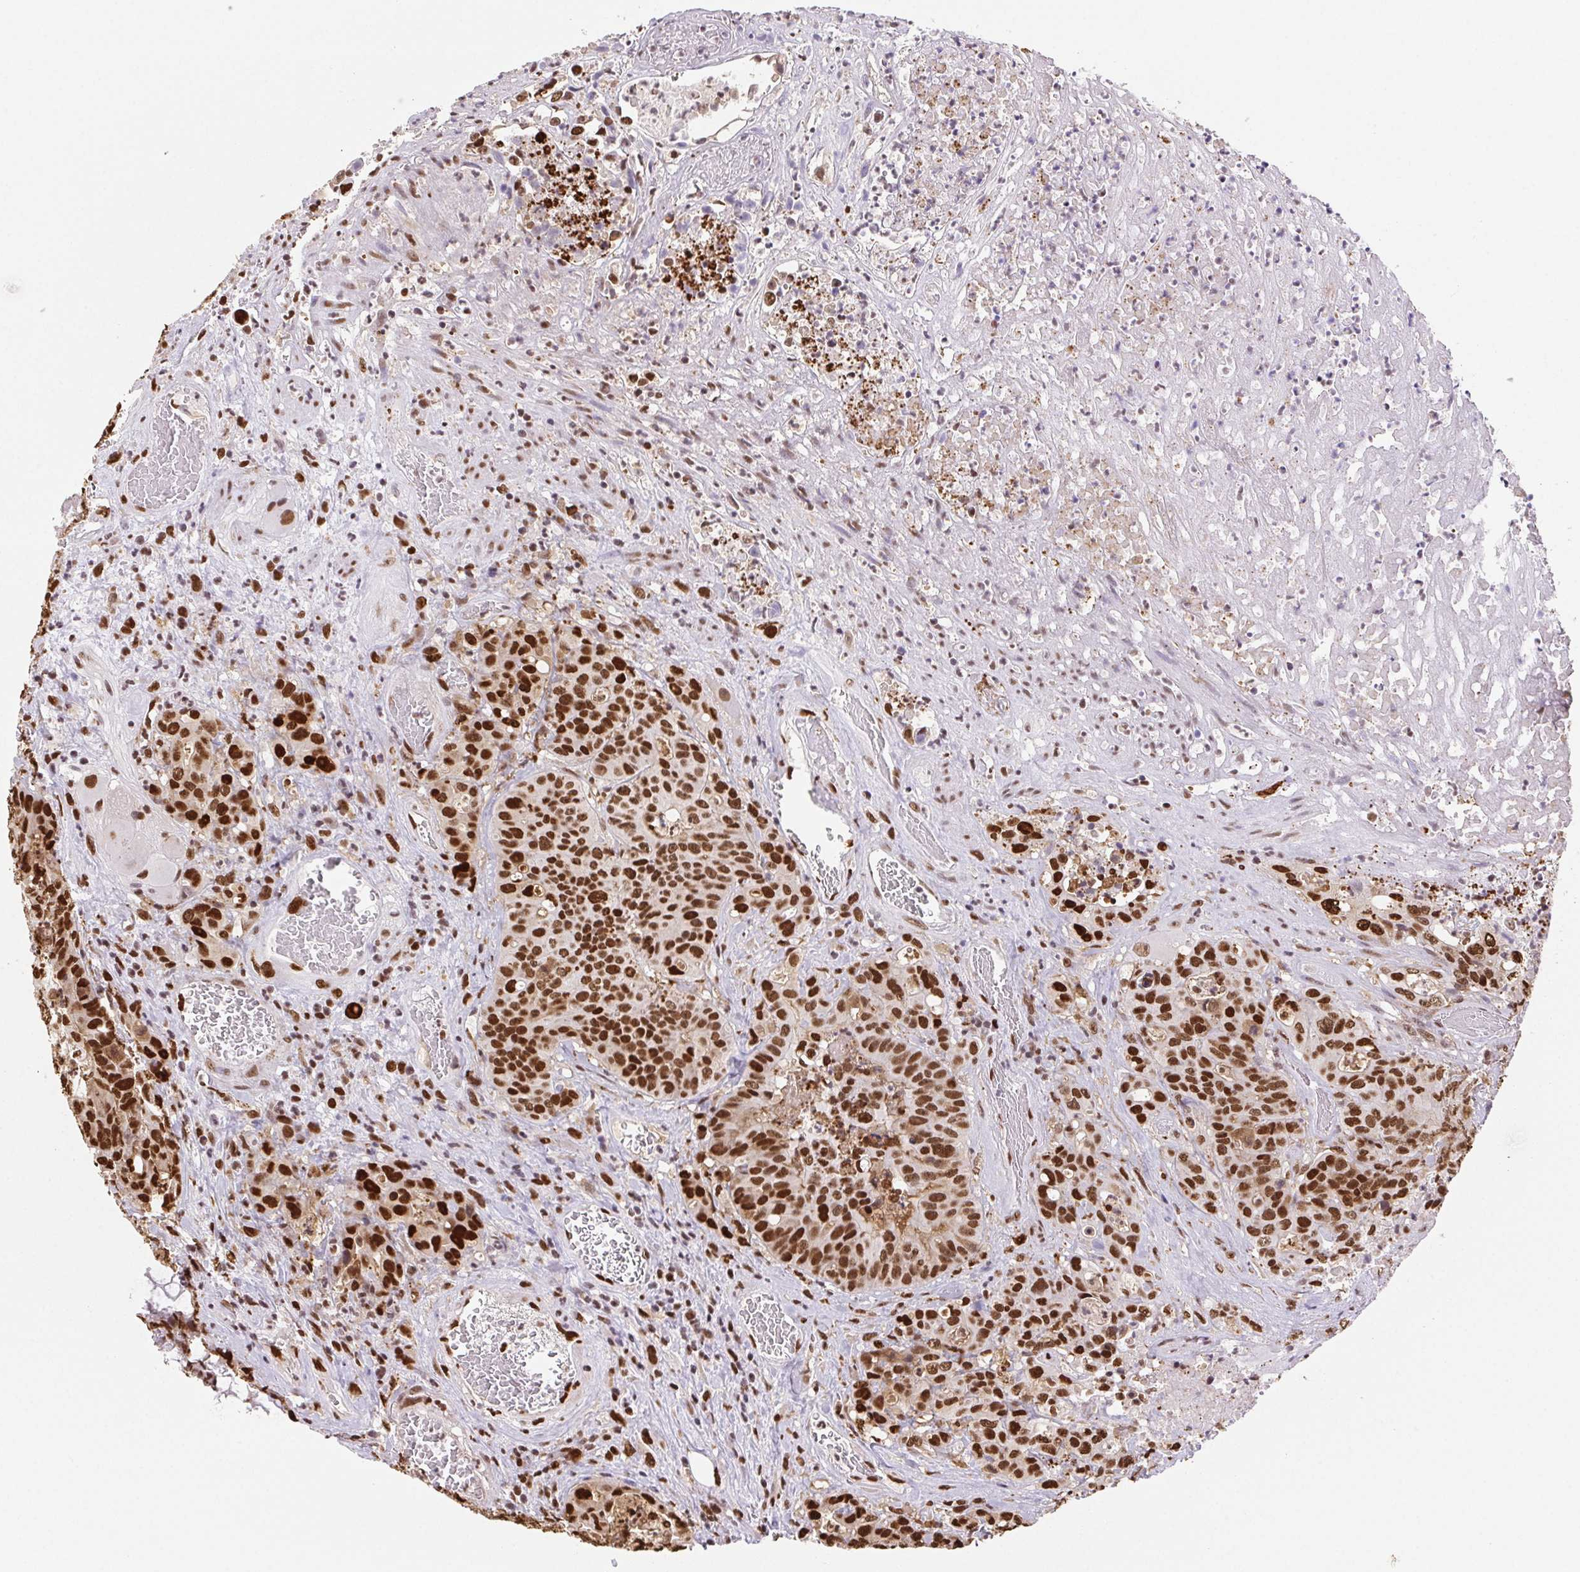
{"staining": {"intensity": "strong", "quantity": ">75%", "location": "nuclear"}, "tissue": "colorectal cancer", "cell_type": "Tumor cells", "image_type": "cancer", "snomed": [{"axis": "morphology", "description": "Adenocarcinoma, NOS"}, {"axis": "topography", "description": "Rectum"}], "caption": "Adenocarcinoma (colorectal) stained with a protein marker demonstrates strong staining in tumor cells.", "gene": "SET", "patient": {"sex": "female", "age": 62}}